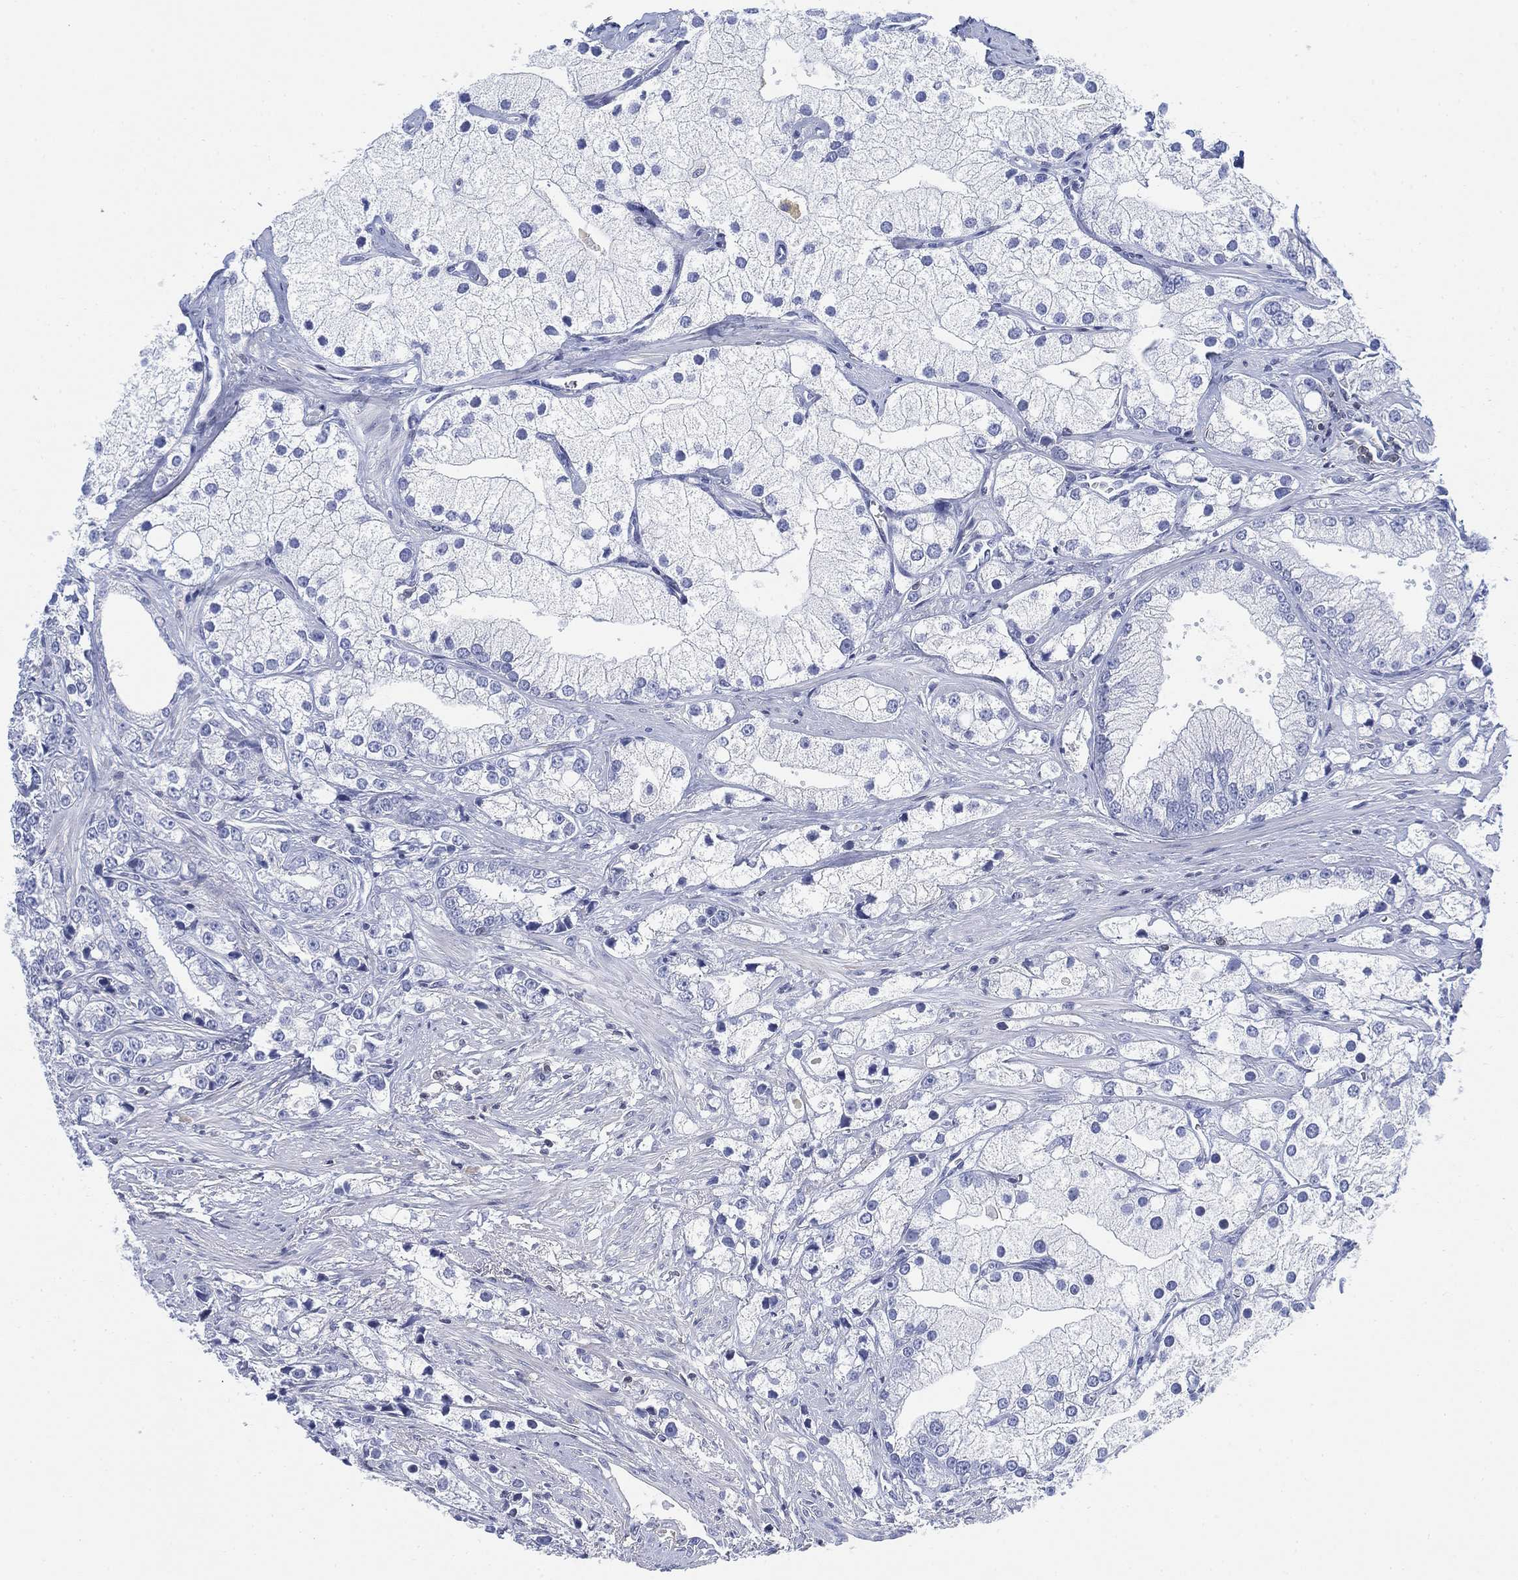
{"staining": {"intensity": "negative", "quantity": "none", "location": "none"}, "tissue": "prostate cancer", "cell_type": "Tumor cells", "image_type": "cancer", "snomed": [{"axis": "morphology", "description": "Adenocarcinoma, NOS"}, {"axis": "topography", "description": "Prostate and seminal vesicle, NOS"}, {"axis": "topography", "description": "Prostate"}], "caption": "Immunohistochemistry image of neoplastic tissue: prostate adenocarcinoma stained with DAB (3,3'-diaminobenzidine) demonstrates no significant protein positivity in tumor cells.", "gene": "FYB1", "patient": {"sex": "male", "age": 79}}